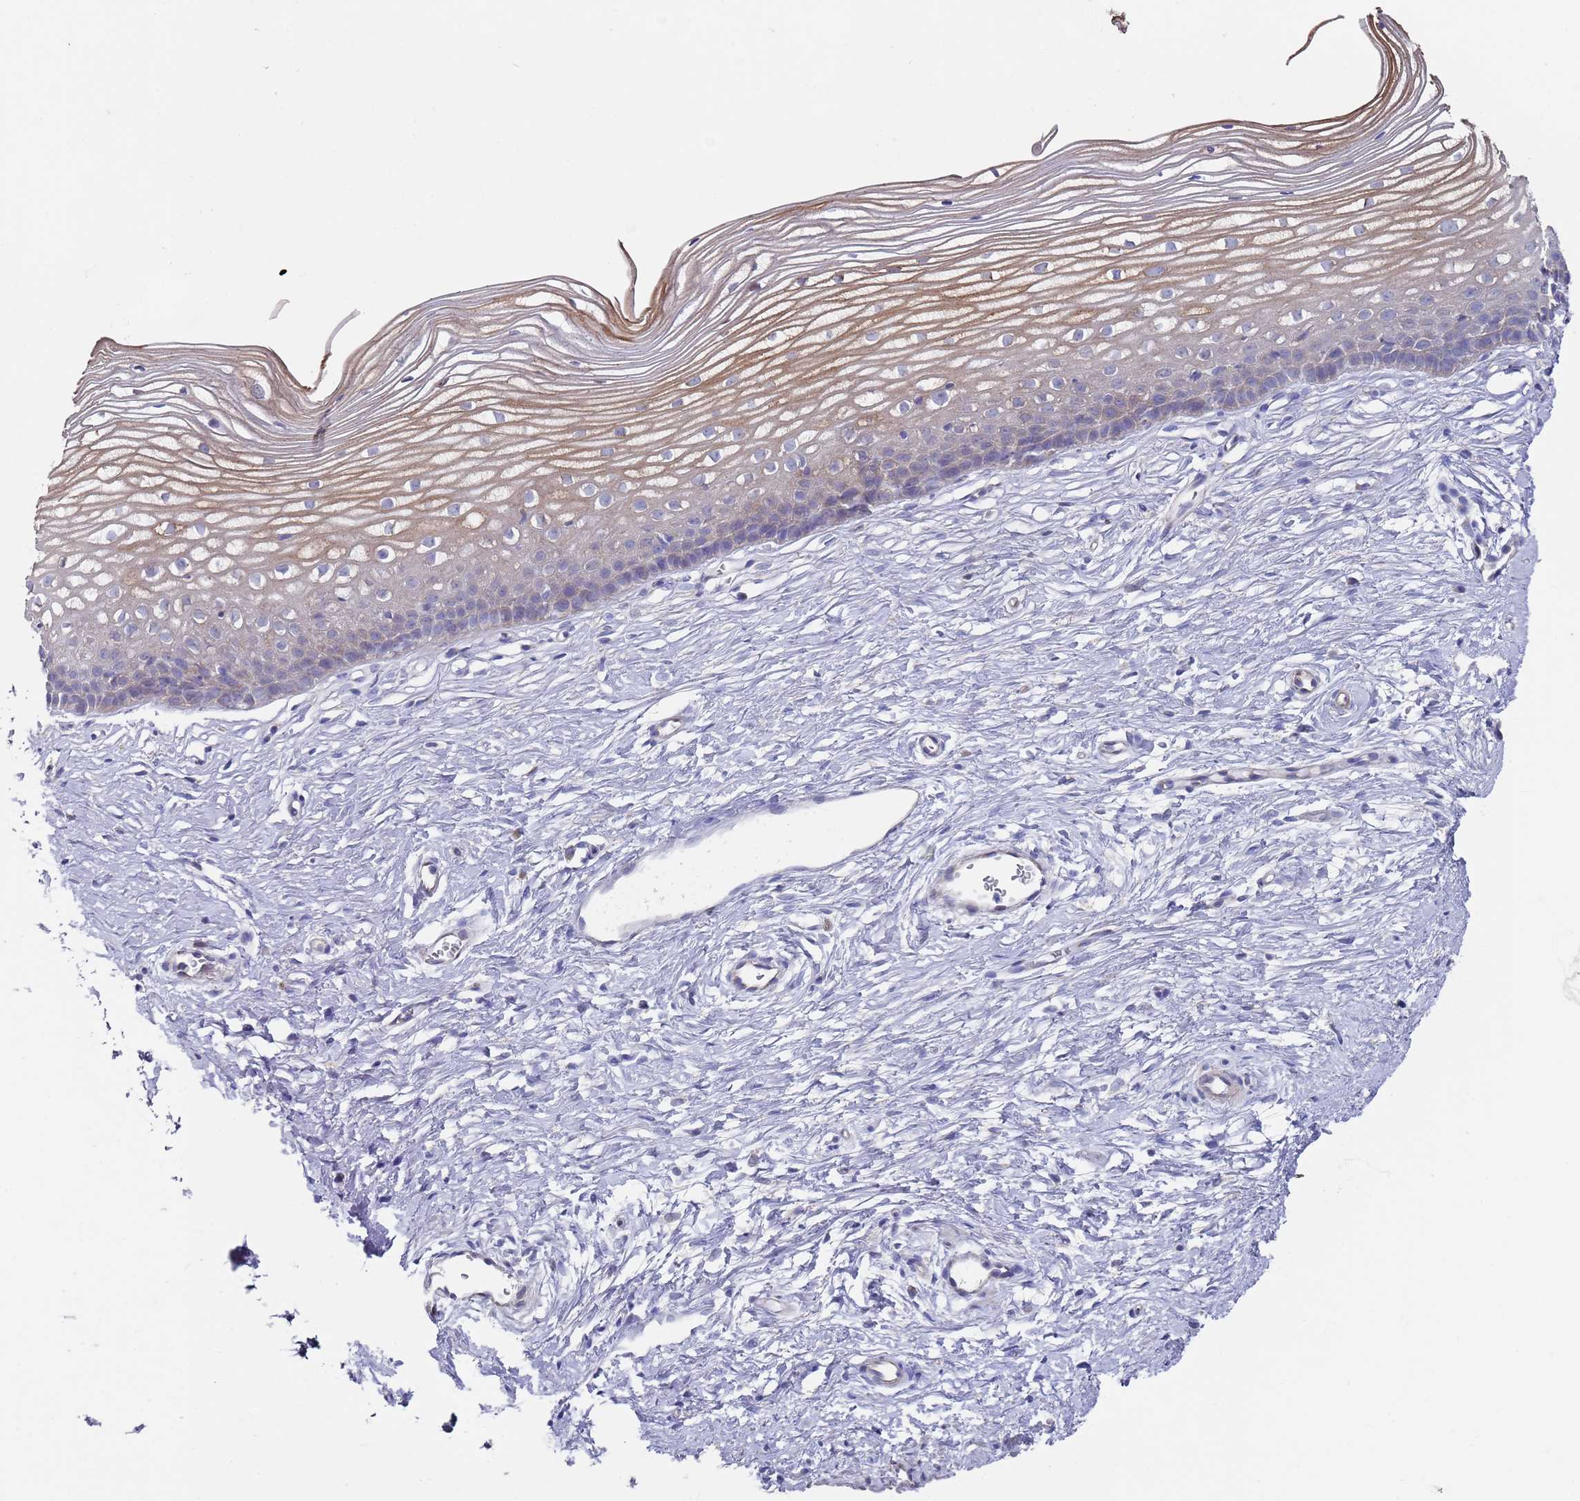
{"staining": {"intensity": "moderate", "quantity": ">75%", "location": "cytoplasmic/membranous"}, "tissue": "cervix", "cell_type": "Glandular cells", "image_type": "normal", "snomed": [{"axis": "morphology", "description": "Normal tissue, NOS"}, {"axis": "topography", "description": "Cervix"}], "caption": "A brown stain shows moderate cytoplasmic/membranous staining of a protein in glandular cells of unremarkable human cervix.", "gene": "SCAPER", "patient": {"sex": "female", "age": 40}}